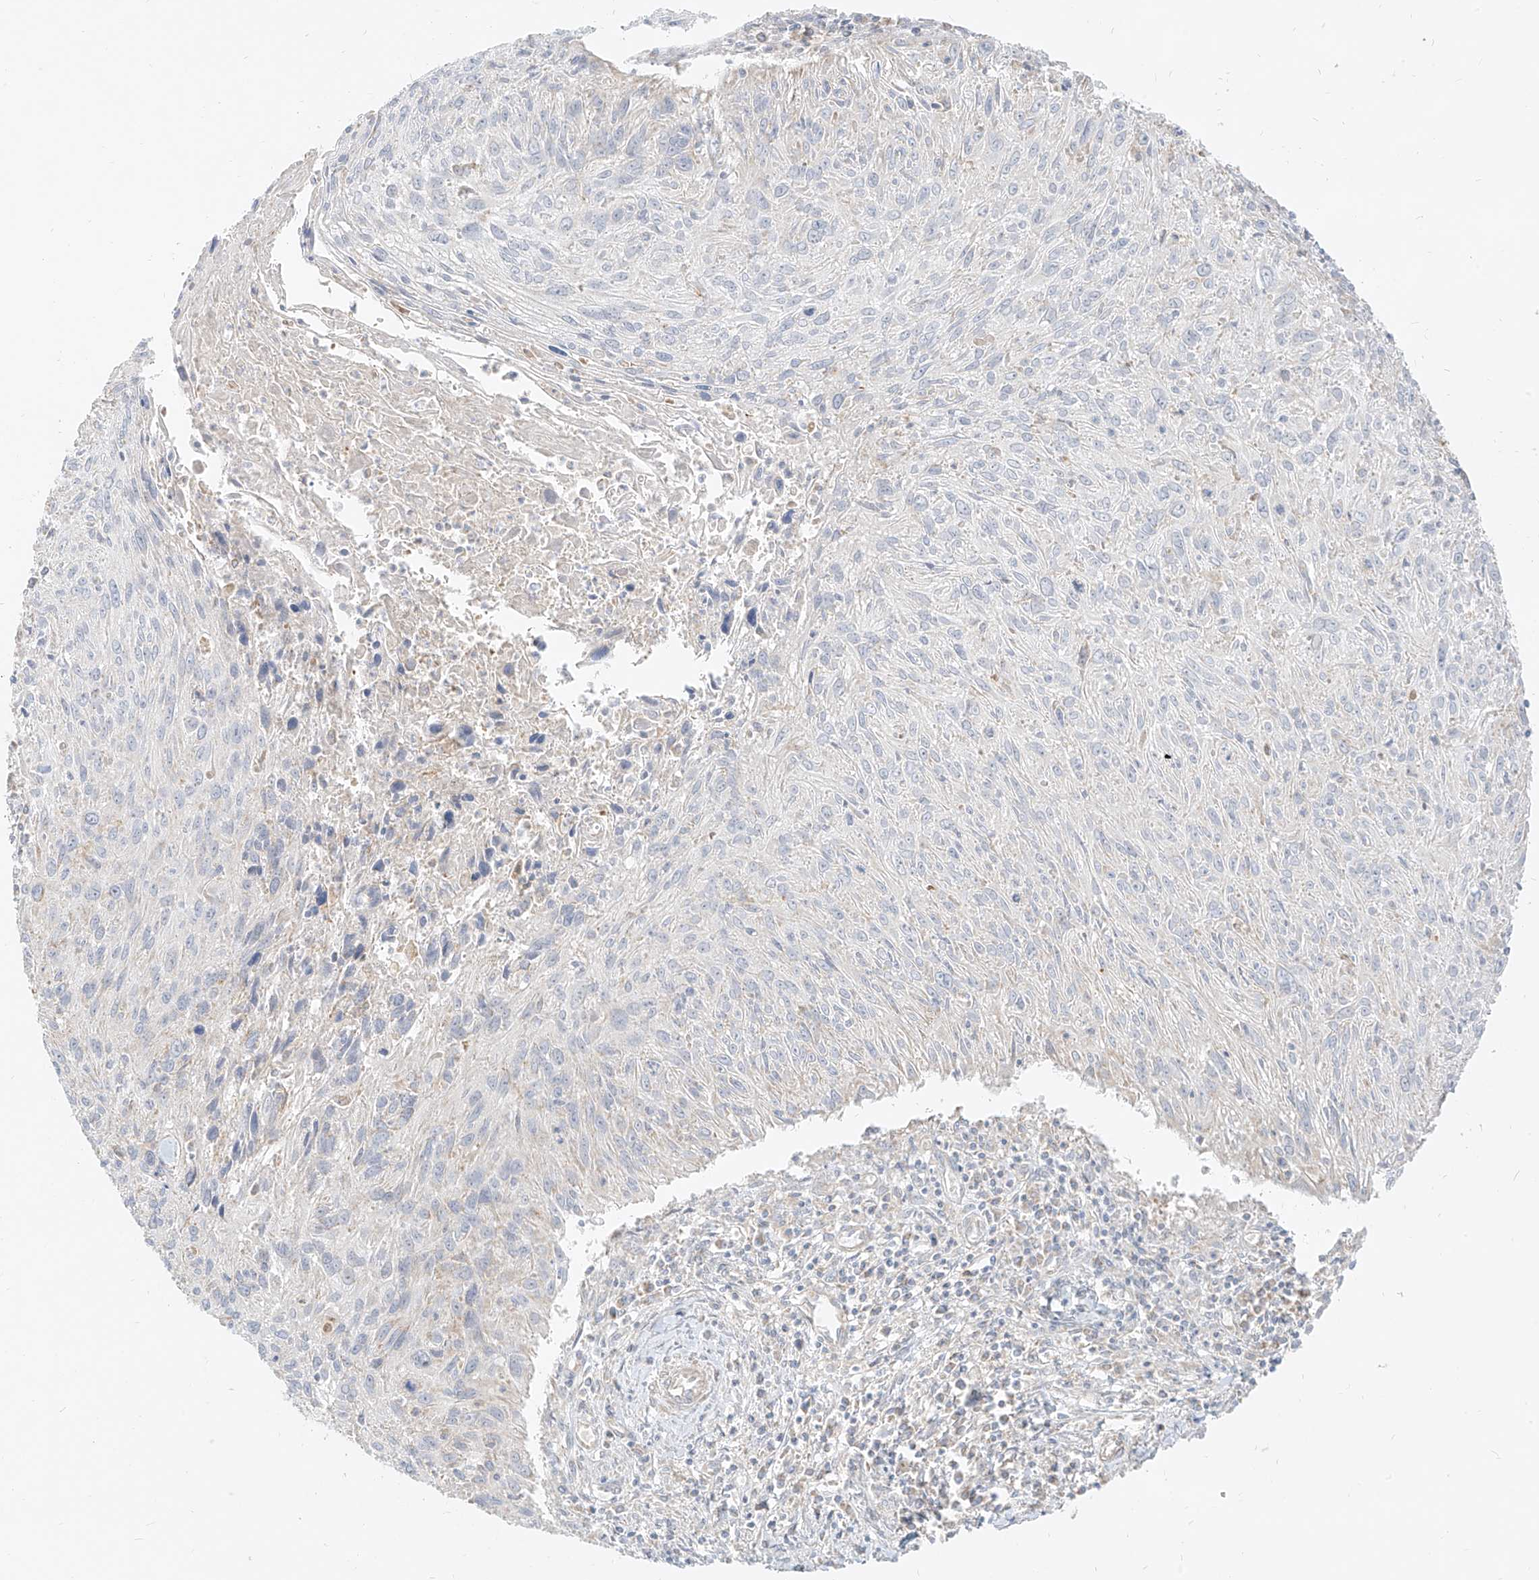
{"staining": {"intensity": "negative", "quantity": "none", "location": "none"}, "tissue": "cervical cancer", "cell_type": "Tumor cells", "image_type": "cancer", "snomed": [{"axis": "morphology", "description": "Squamous cell carcinoma, NOS"}, {"axis": "topography", "description": "Cervix"}], "caption": "Histopathology image shows no protein staining in tumor cells of cervical cancer (squamous cell carcinoma) tissue. Brightfield microscopy of immunohistochemistry (IHC) stained with DAB (3,3'-diaminobenzidine) (brown) and hematoxylin (blue), captured at high magnification.", "gene": "ZIM3", "patient": {"sex": "female", "age": 51}}